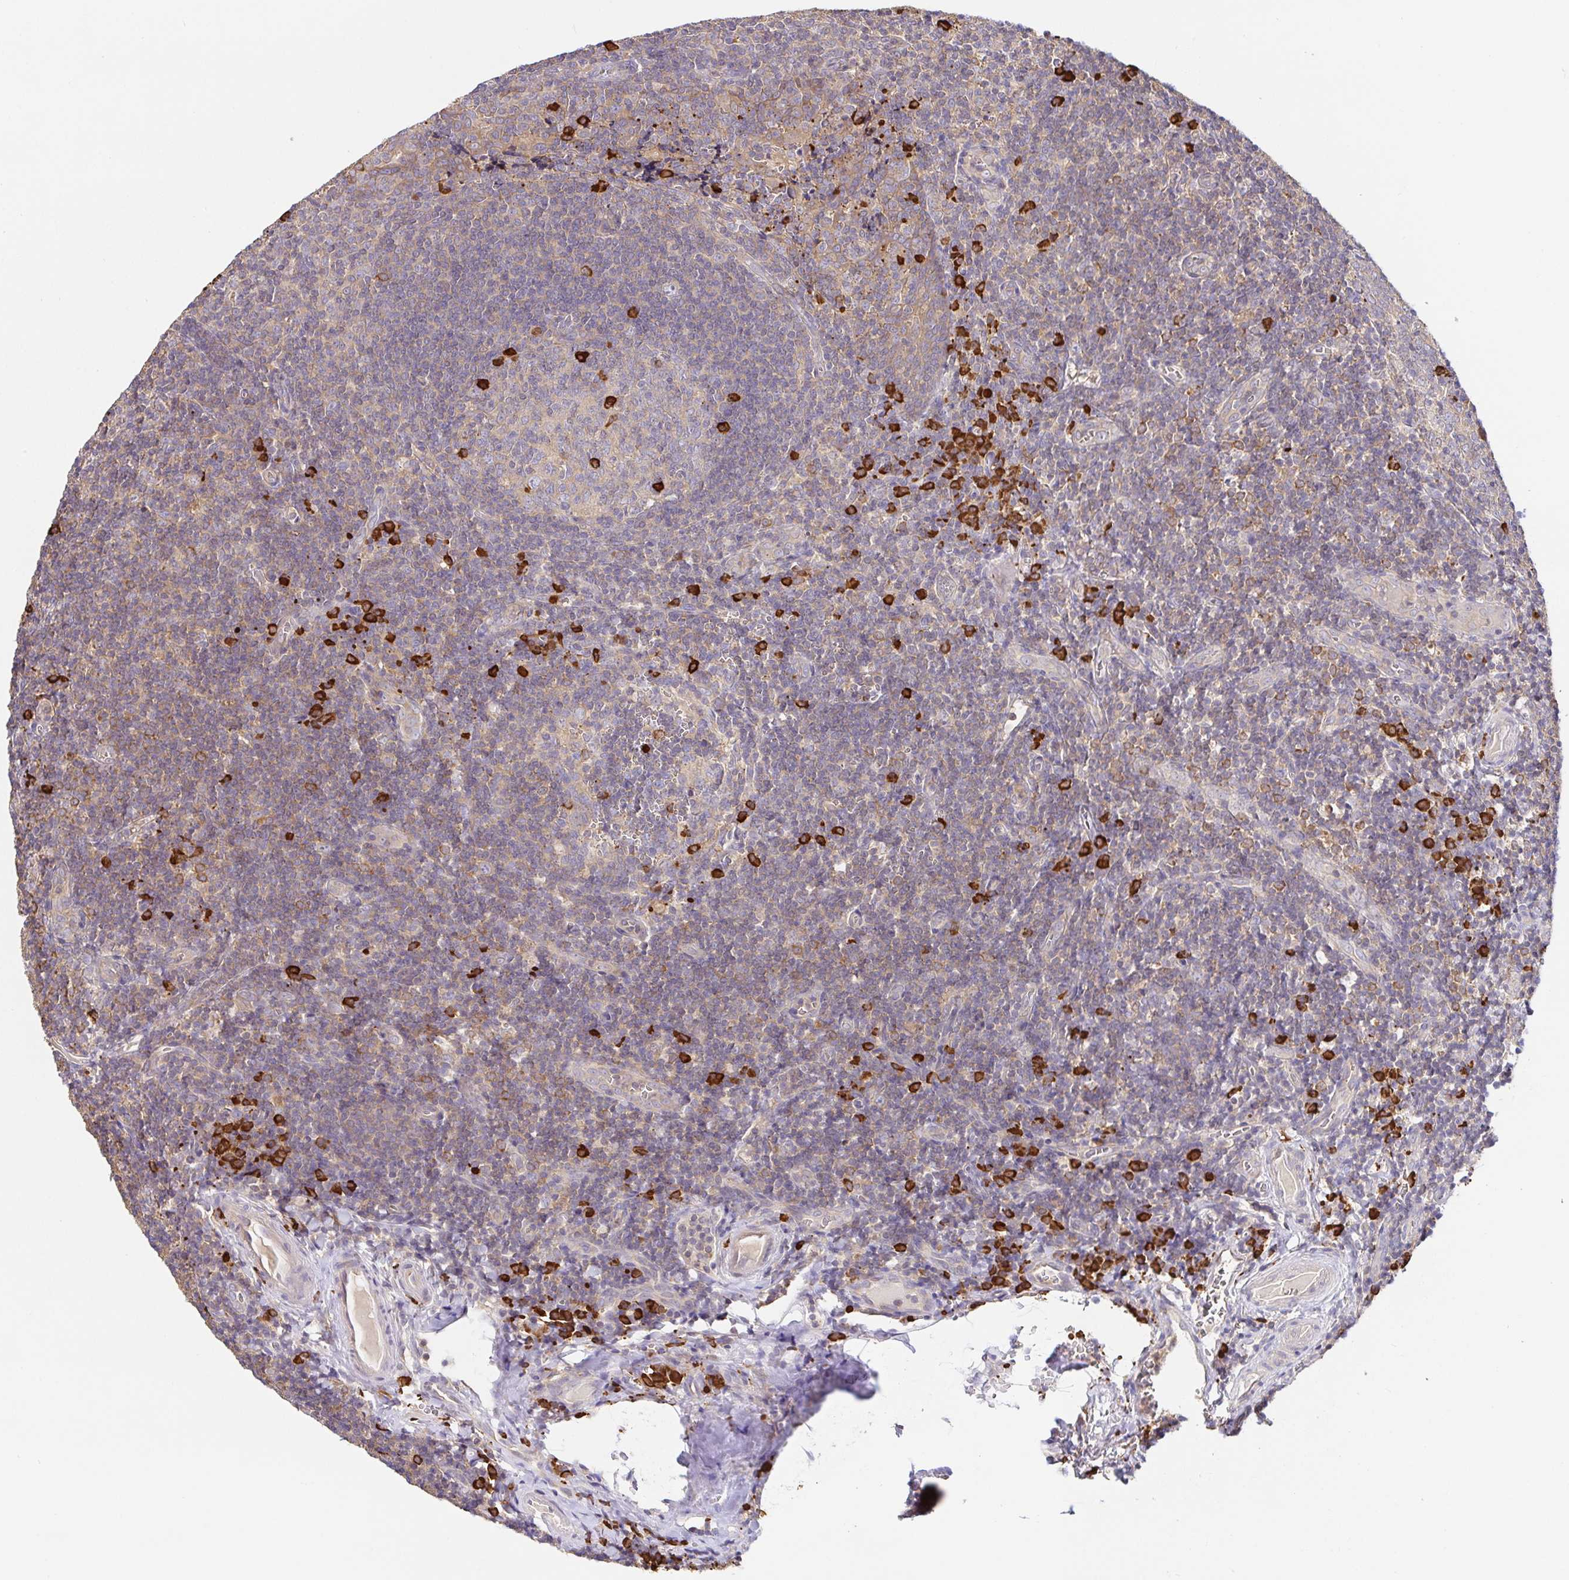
{"staining": {"intensity": "strong", "quantity": "<25%", "location": "cytoplasmic/membranous"}, "tissue": "tonsil", "cell_type": "Germinal center cells", "image_type": "normal", "snomed": [{"axis": "morphology", "description": "Normal tissue, NOS"}, {"axis": "morphology", "description": "Inflammation, NOS"}, {"axis": "topography", "description": "Tonsil"}], "caption": "Strong cytoplasmic/membranous positivity is appreciated in about <25% of germinal center cells in normal tonsil.", "gene": "HAGH", "patient": {"sex": "female", "age": 31}}